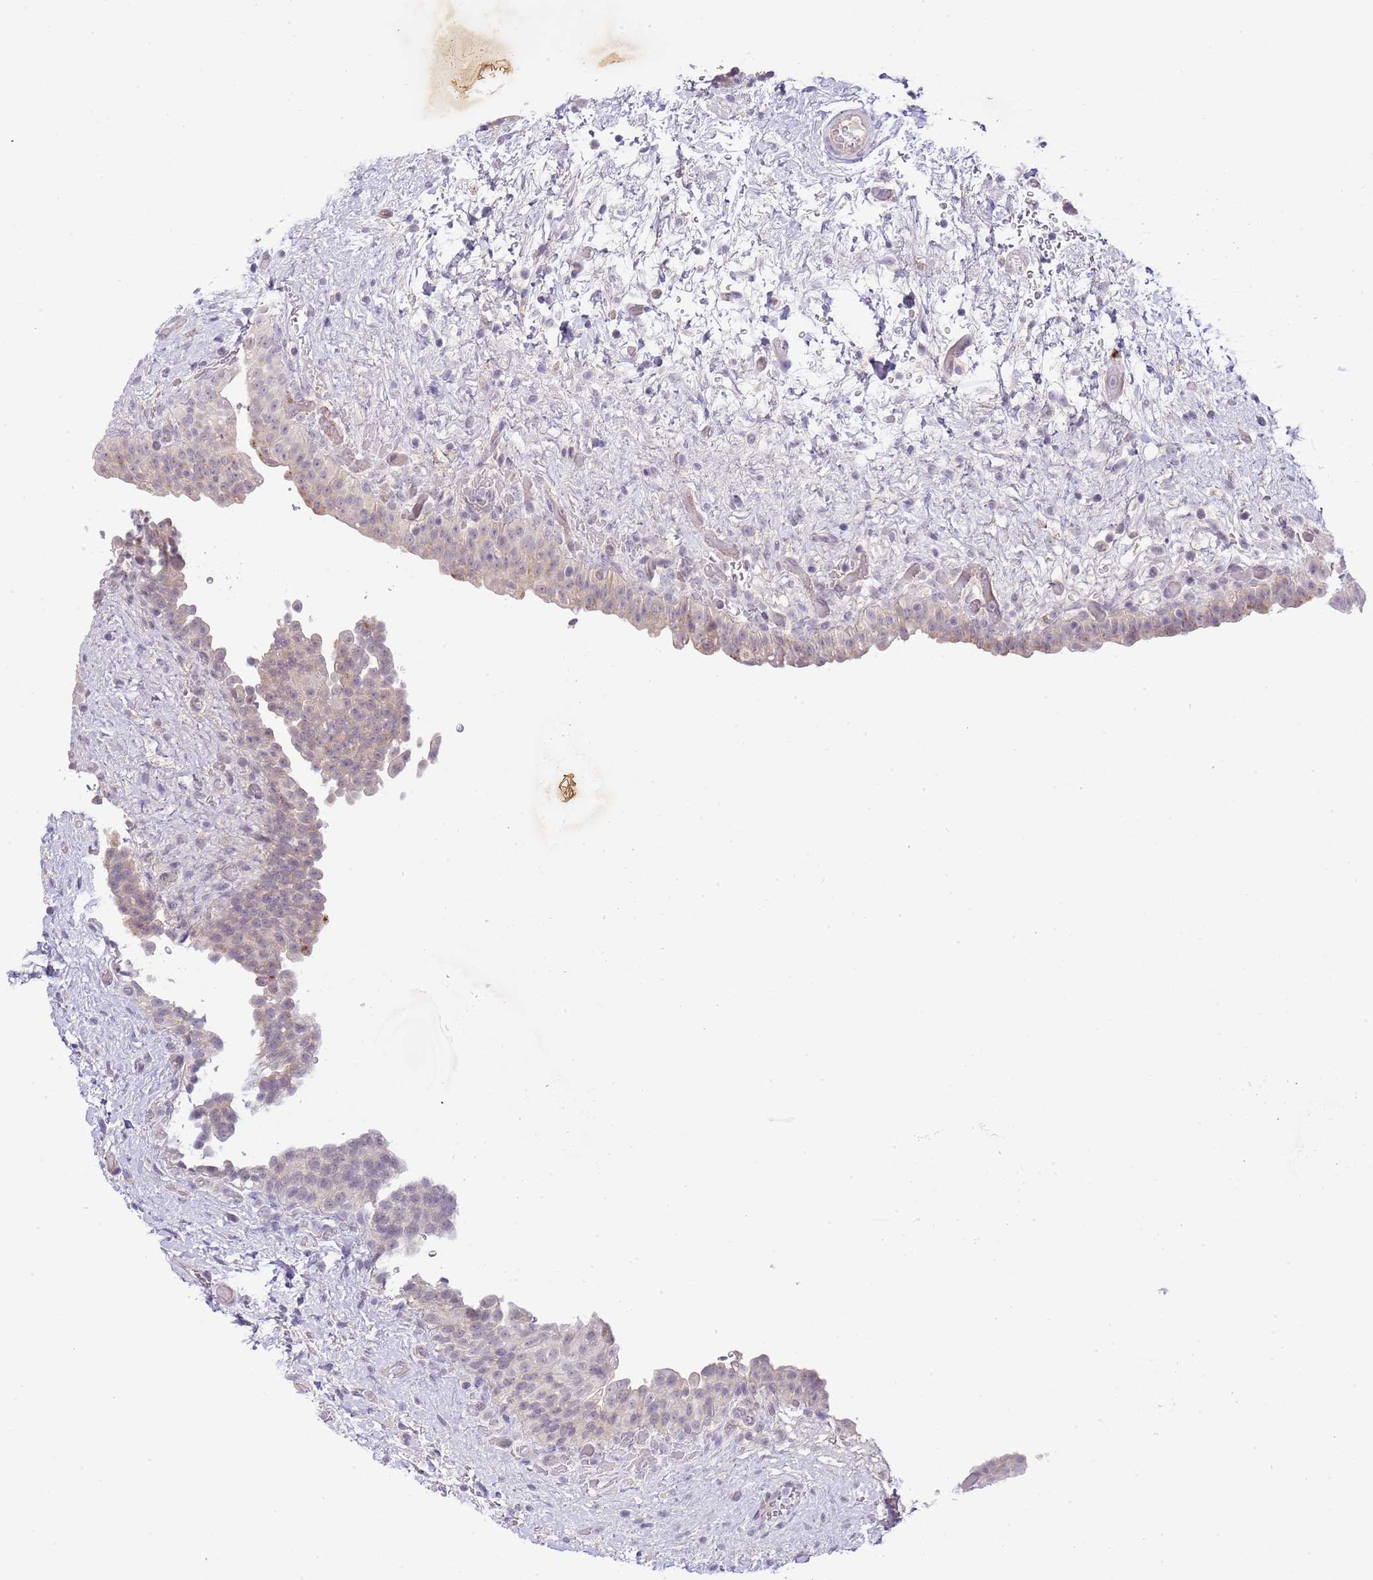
{"staining": {"intensity": "weak", "quantity": "<25%", "location": "cytoplasmic/membranous"}, "tissue": "urinary bladder", "cell_type": "Urothelial cells", "image_type": "normal", "snomed": [{"axis": "morphology", "description": "Normal tissue, NOS"}, {"axis": "topography", "description": "Urinary bladder"}], "caption": "Immunohistochemical staining of benign urinary bladder reveals no significant staining in urothelial cells.", "gene": "ABHD17A", "patient": {"sex": "male", "age": 69}}